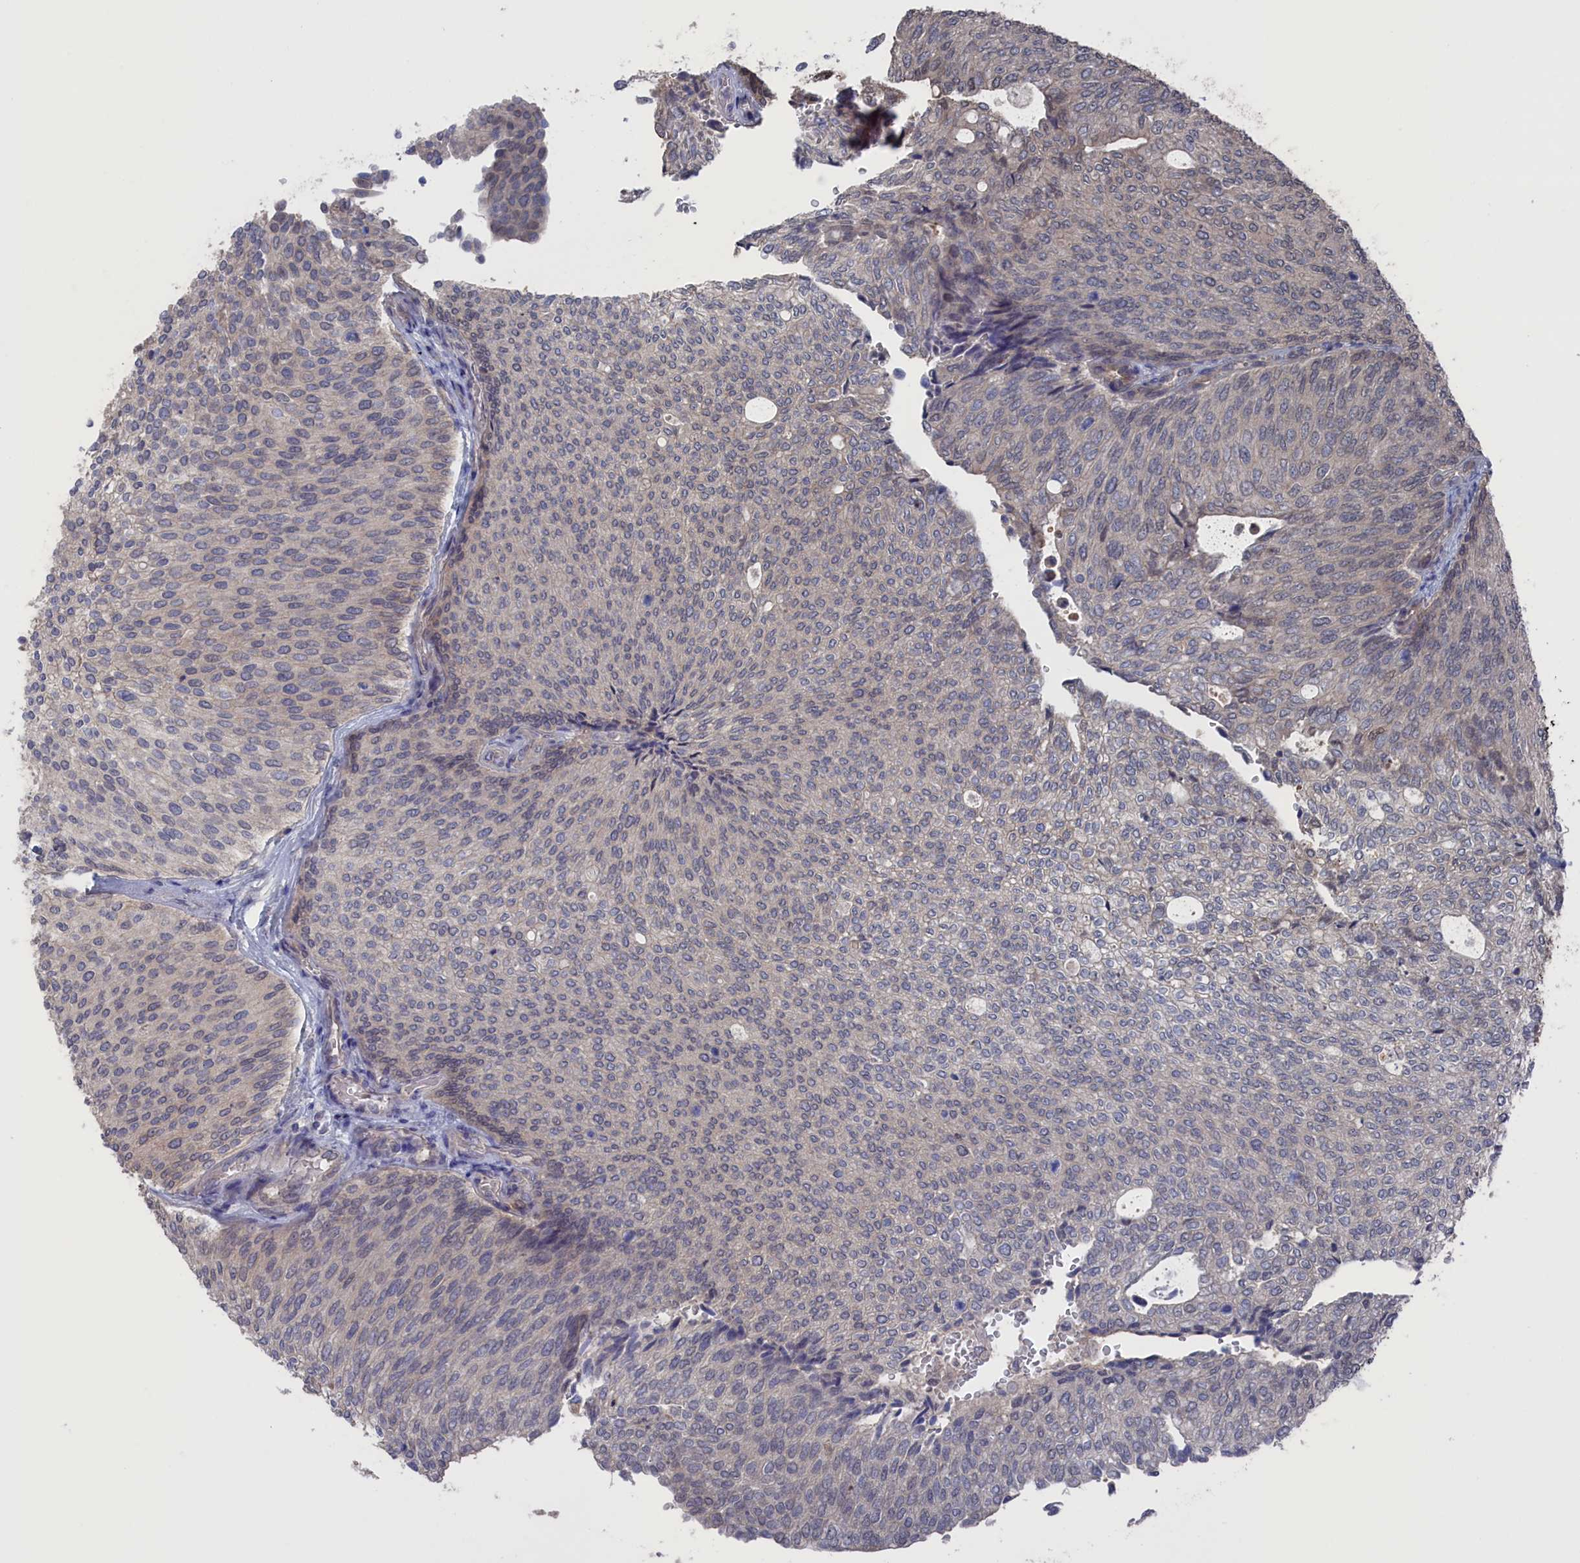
{"staining": {"intensity": "negative", "quantity": "none", "location": "none"}, "tissue": "urothelial cancer", "cell_type": "Tumor cells", "image_type": "cancer", "snomed": [{"axis": "morphology", "description": "Urothelial carcinoma, Low grade"}, {"axis": "topography", "description": "Urinary bladder"}], "caption": "A photomicrograph of urothelial cancer stained for a protein displays no brown staining in tumor cells.", "gene": "NUTF2", "patient": {"sex": "female", "age": 79}}